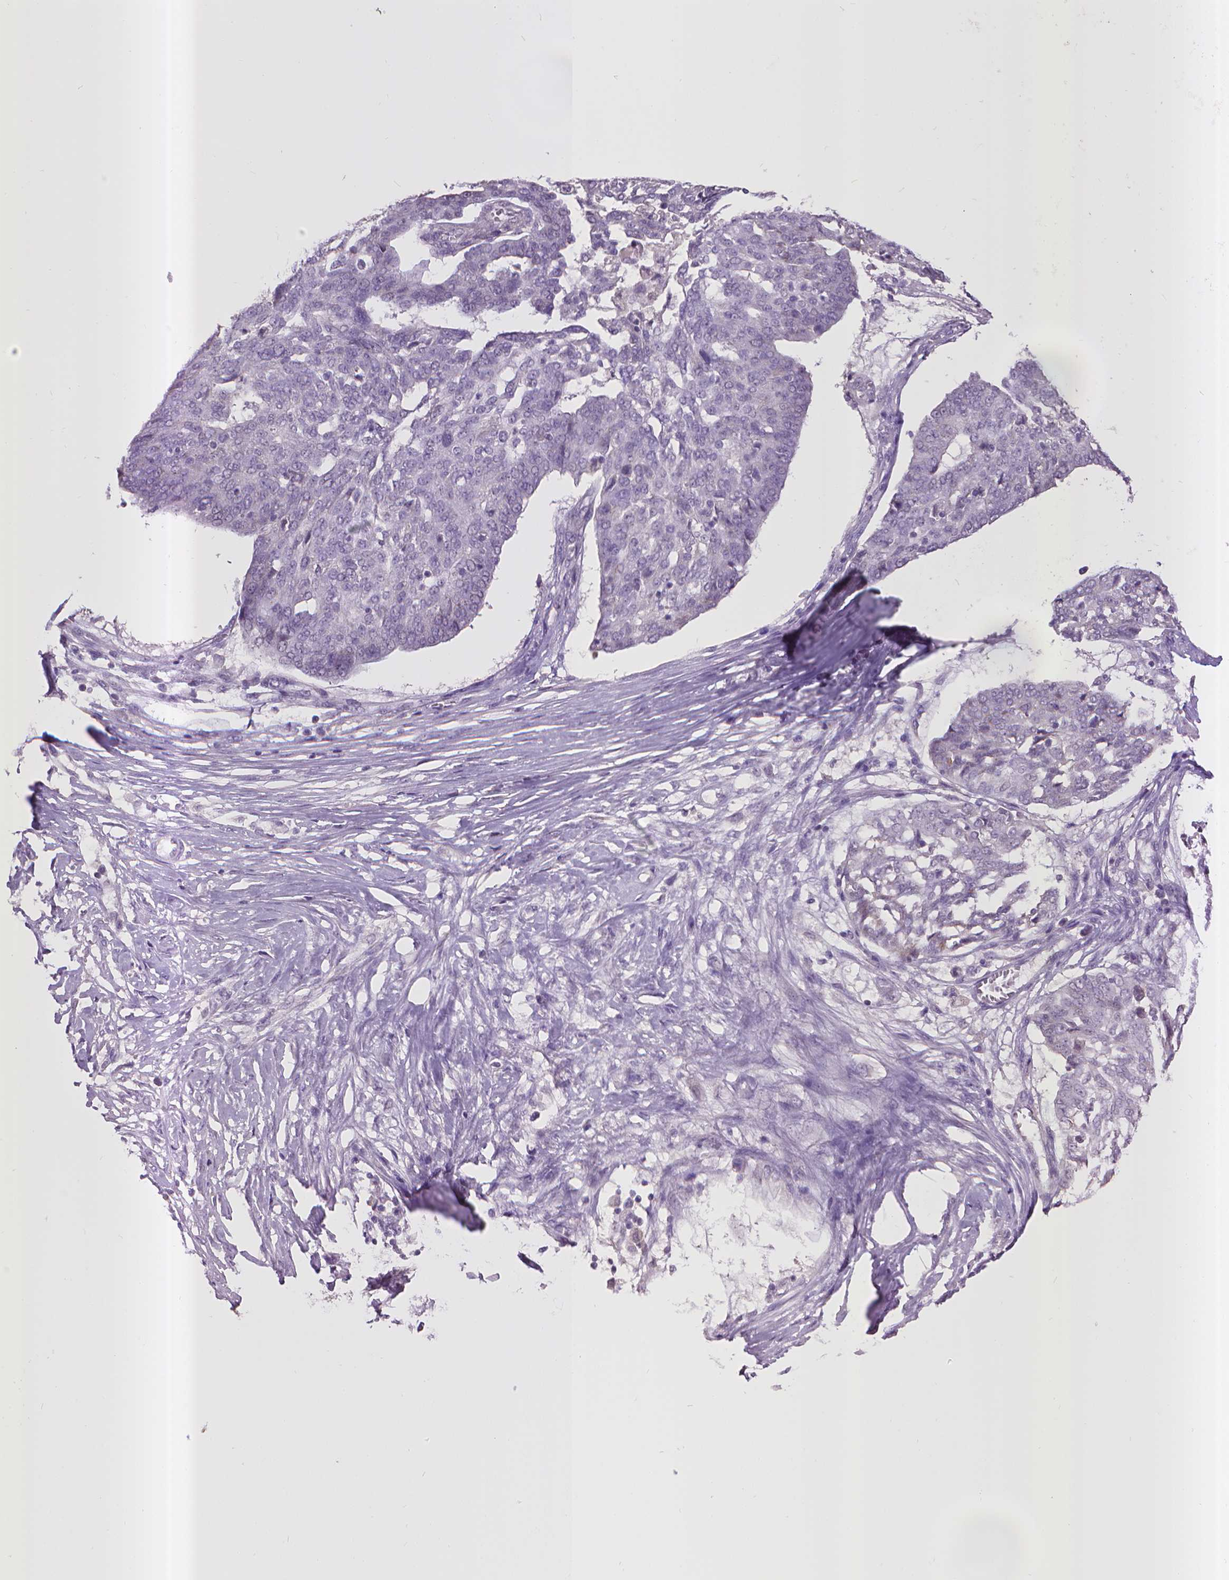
{"staining": {"intensity": "negative", "quantity": "none", "location": "none"}, "tissue": "ovarian cancer", "cell_type": "Tumor cells", "image_type": "cancer", "snomed": [{"axis": "morphology", "description": "Cystadenocarcinoma, serous, NOS"}, {"axis": "topography", "description": "Ovary"}], "caption": "Immunohistochemistry photomicrograph of human serous cystadenocarcinoma (ovarian) stained for a protein (brown), which reveals no staining in tumor cells.", "gene": "CPM", "patient": {"sex": "female", "age": 67}}